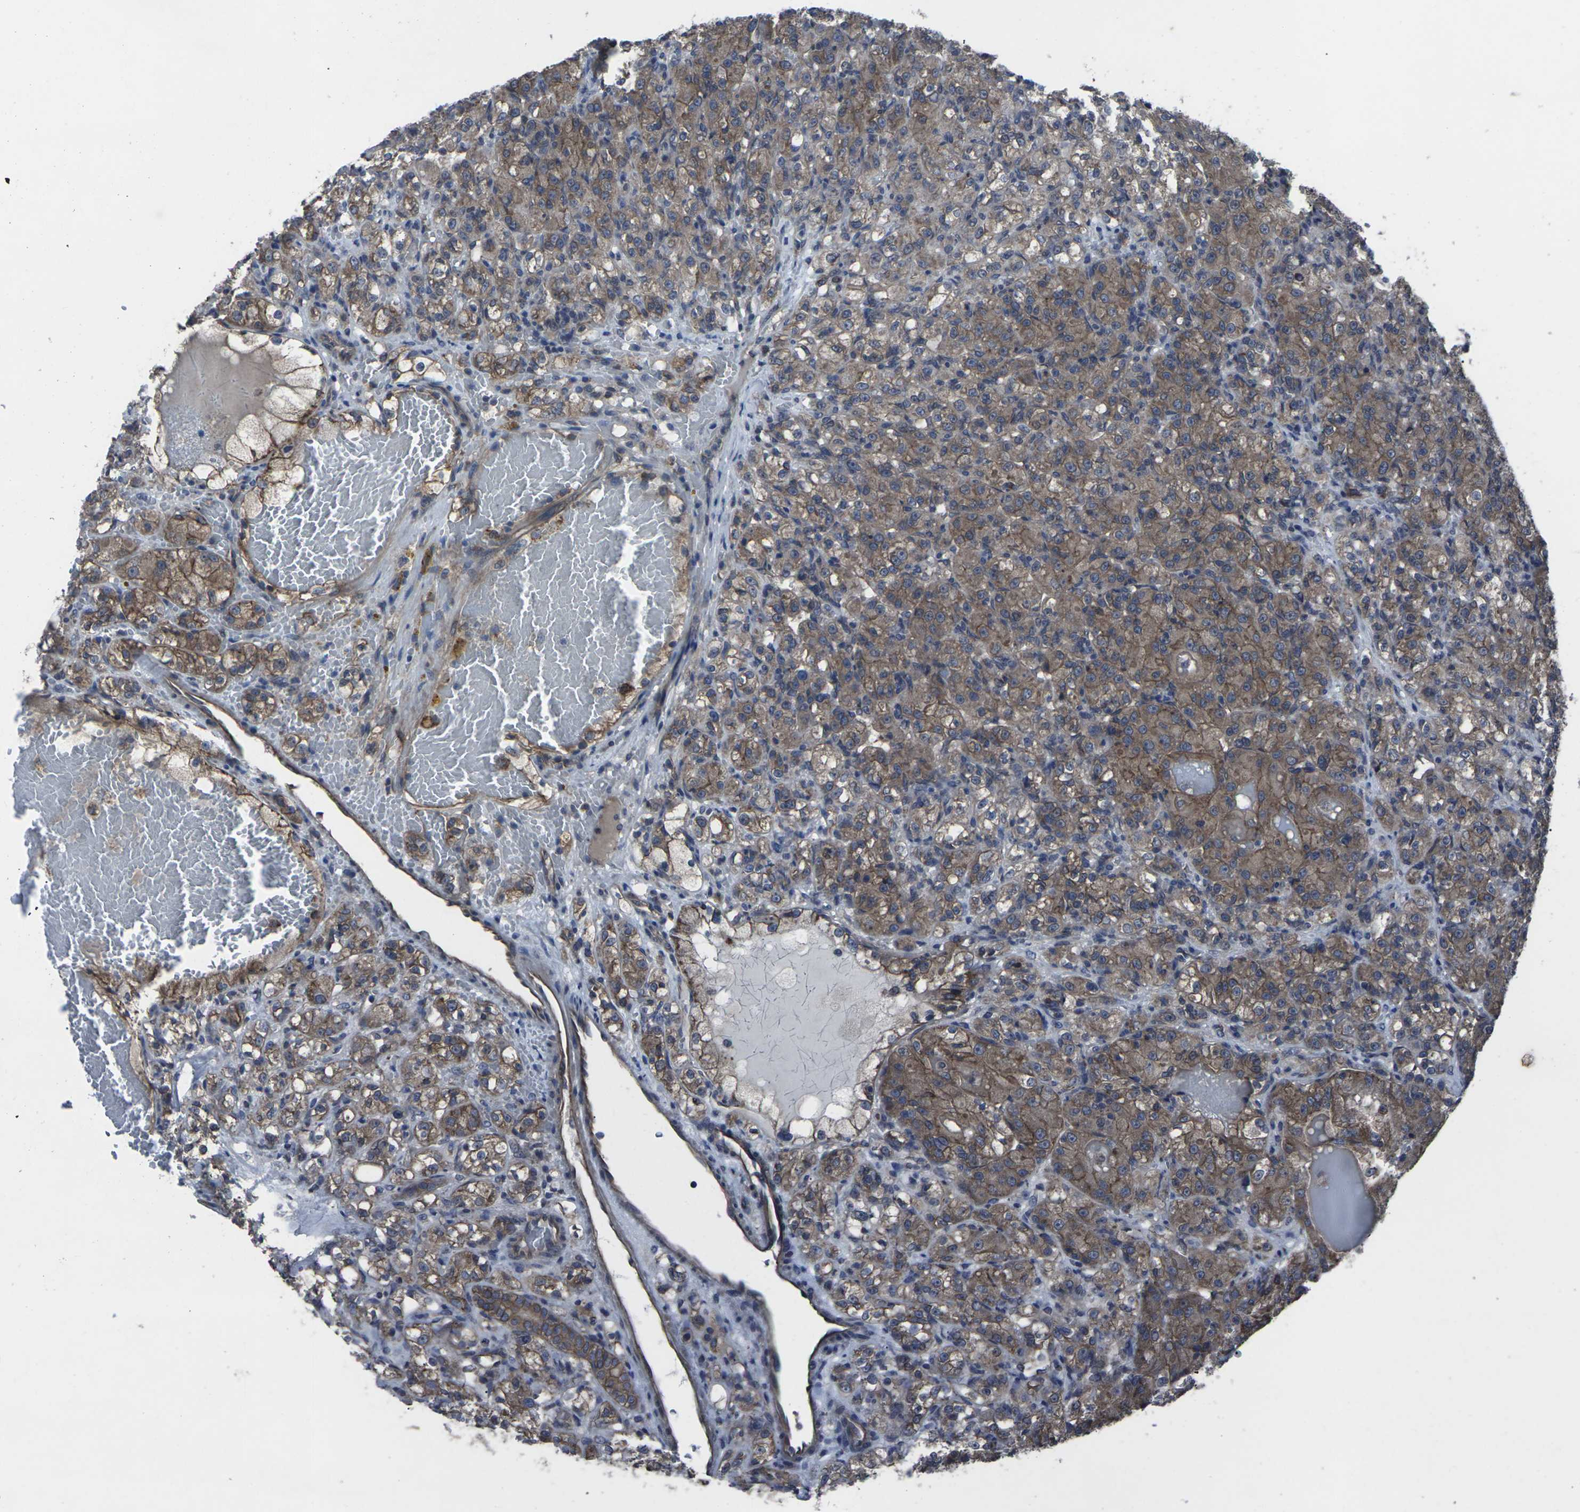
{"staining": {"intensity": "moderate", "quantity": ">75%", "location": "cytoplasmic/membranous"}, "tissue": "renal cancer", "cell_type": "Tumor cells", "image_type": "cancer", "snomed": [{"axis": "morphology", "description": "Adenocarcinoma, NOS"}, {"axis": "topography", "description": "Kidney"}], "caption": "High-magnification brightfield microscopy of renal cancer stained with DAB (brown) and counterstained with hematoxylin (blue). tumor cells exhibit moderate cytoplasmic/membranous positivity is seen in approximately>75% of cells.", "gene": "MAPKAPK2", "patient": {"sex": "male", "age": 61}}